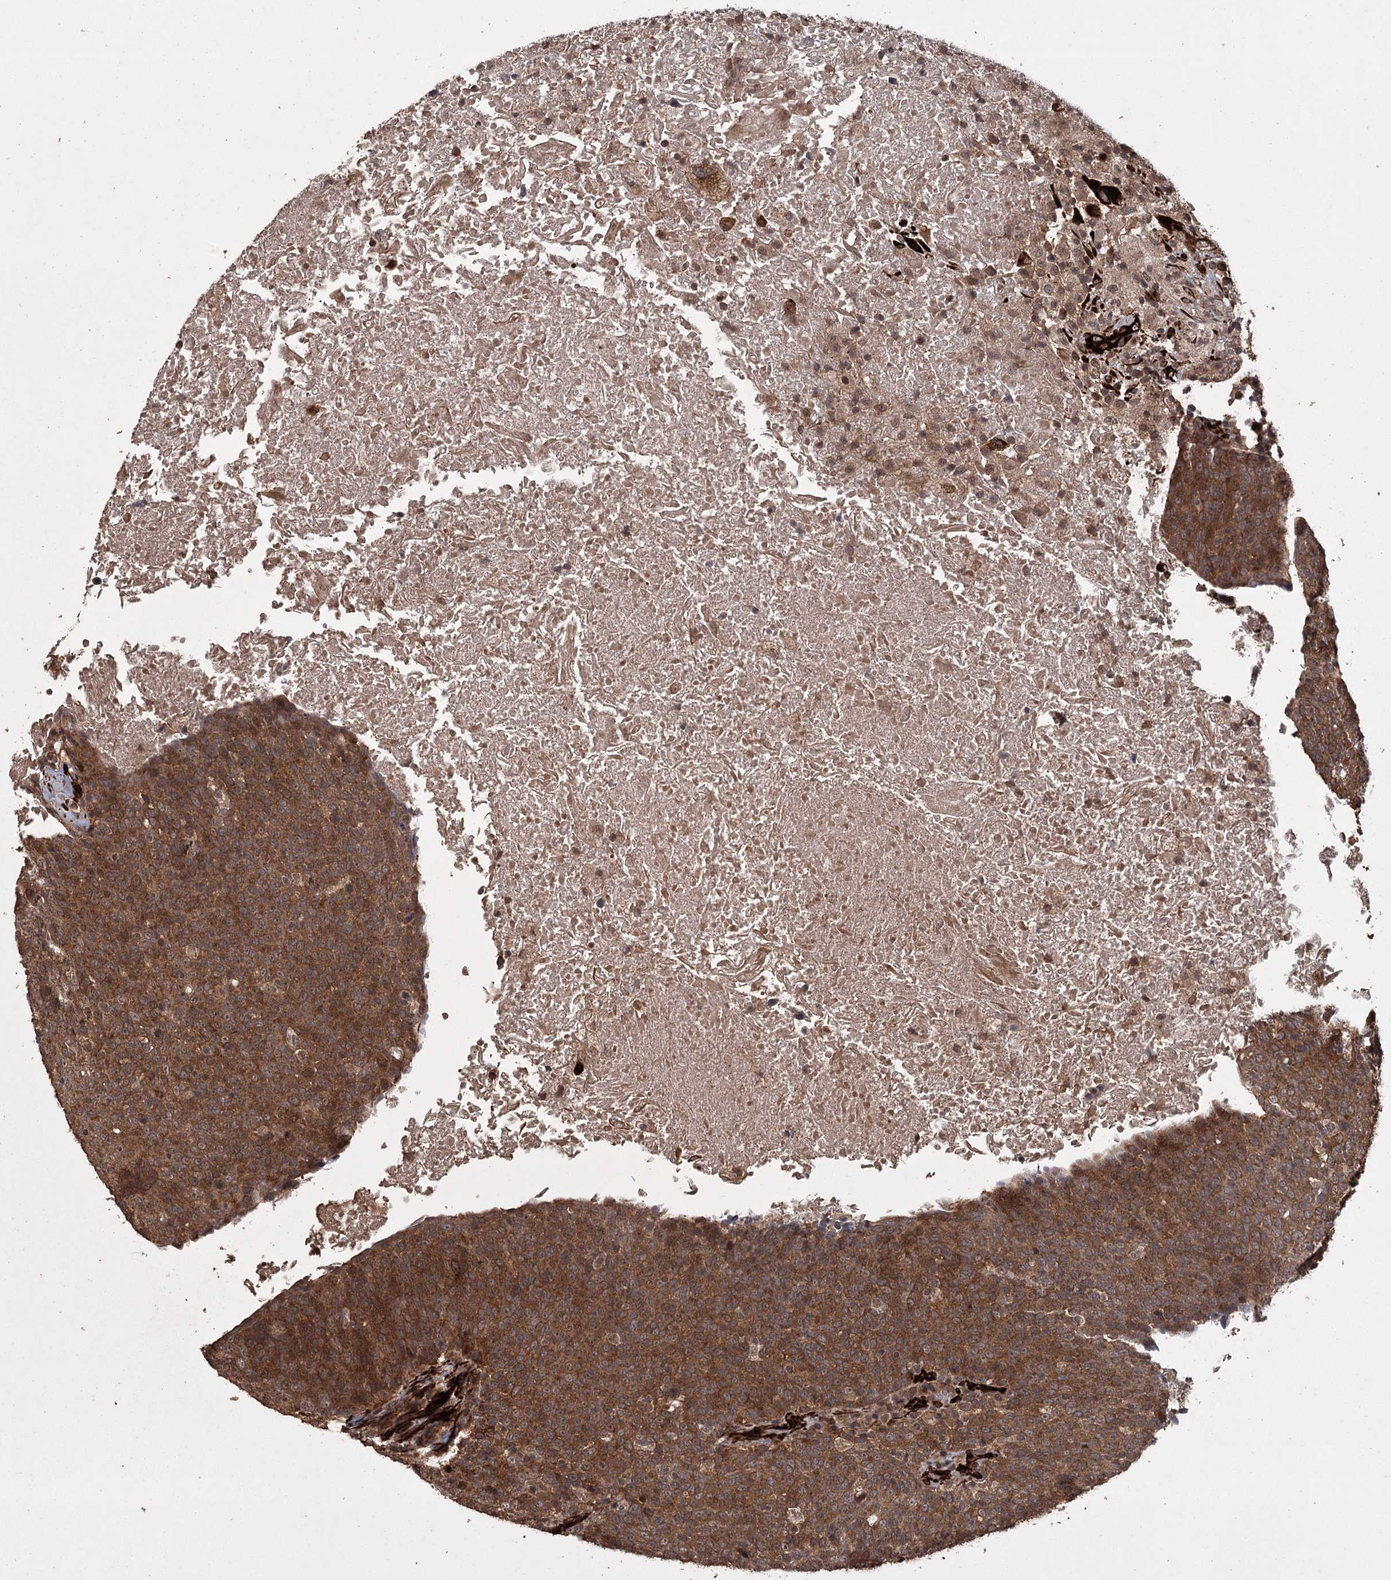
{"staining": {"intensity": "strong", "quantity": ">75%", "location": "cytoplasmic/membranous"}, "tissue": "head and neck cancer", "cell_type": "Tumor cells", "image_type": "cancer", "snomed": [{"axis": "morphology", "description": "Squamous cell carcinoma, NOS"}, {"axis": "morphology", "description": "Squamous cell carcinoma, metastatic, NOS"}, {"axis": "topography", "description": "Lymph node"}, {"axis": "topography", "description": "Head-Neck"}], "caption": "This is an image of IHC staining of head and neck squamous cell carcinoma, which shows strong positivity in the cytoplasmic/membranous of tumor cells.", "gene": "RPAP3", "patient": {"sex": "male", "age": 62}}